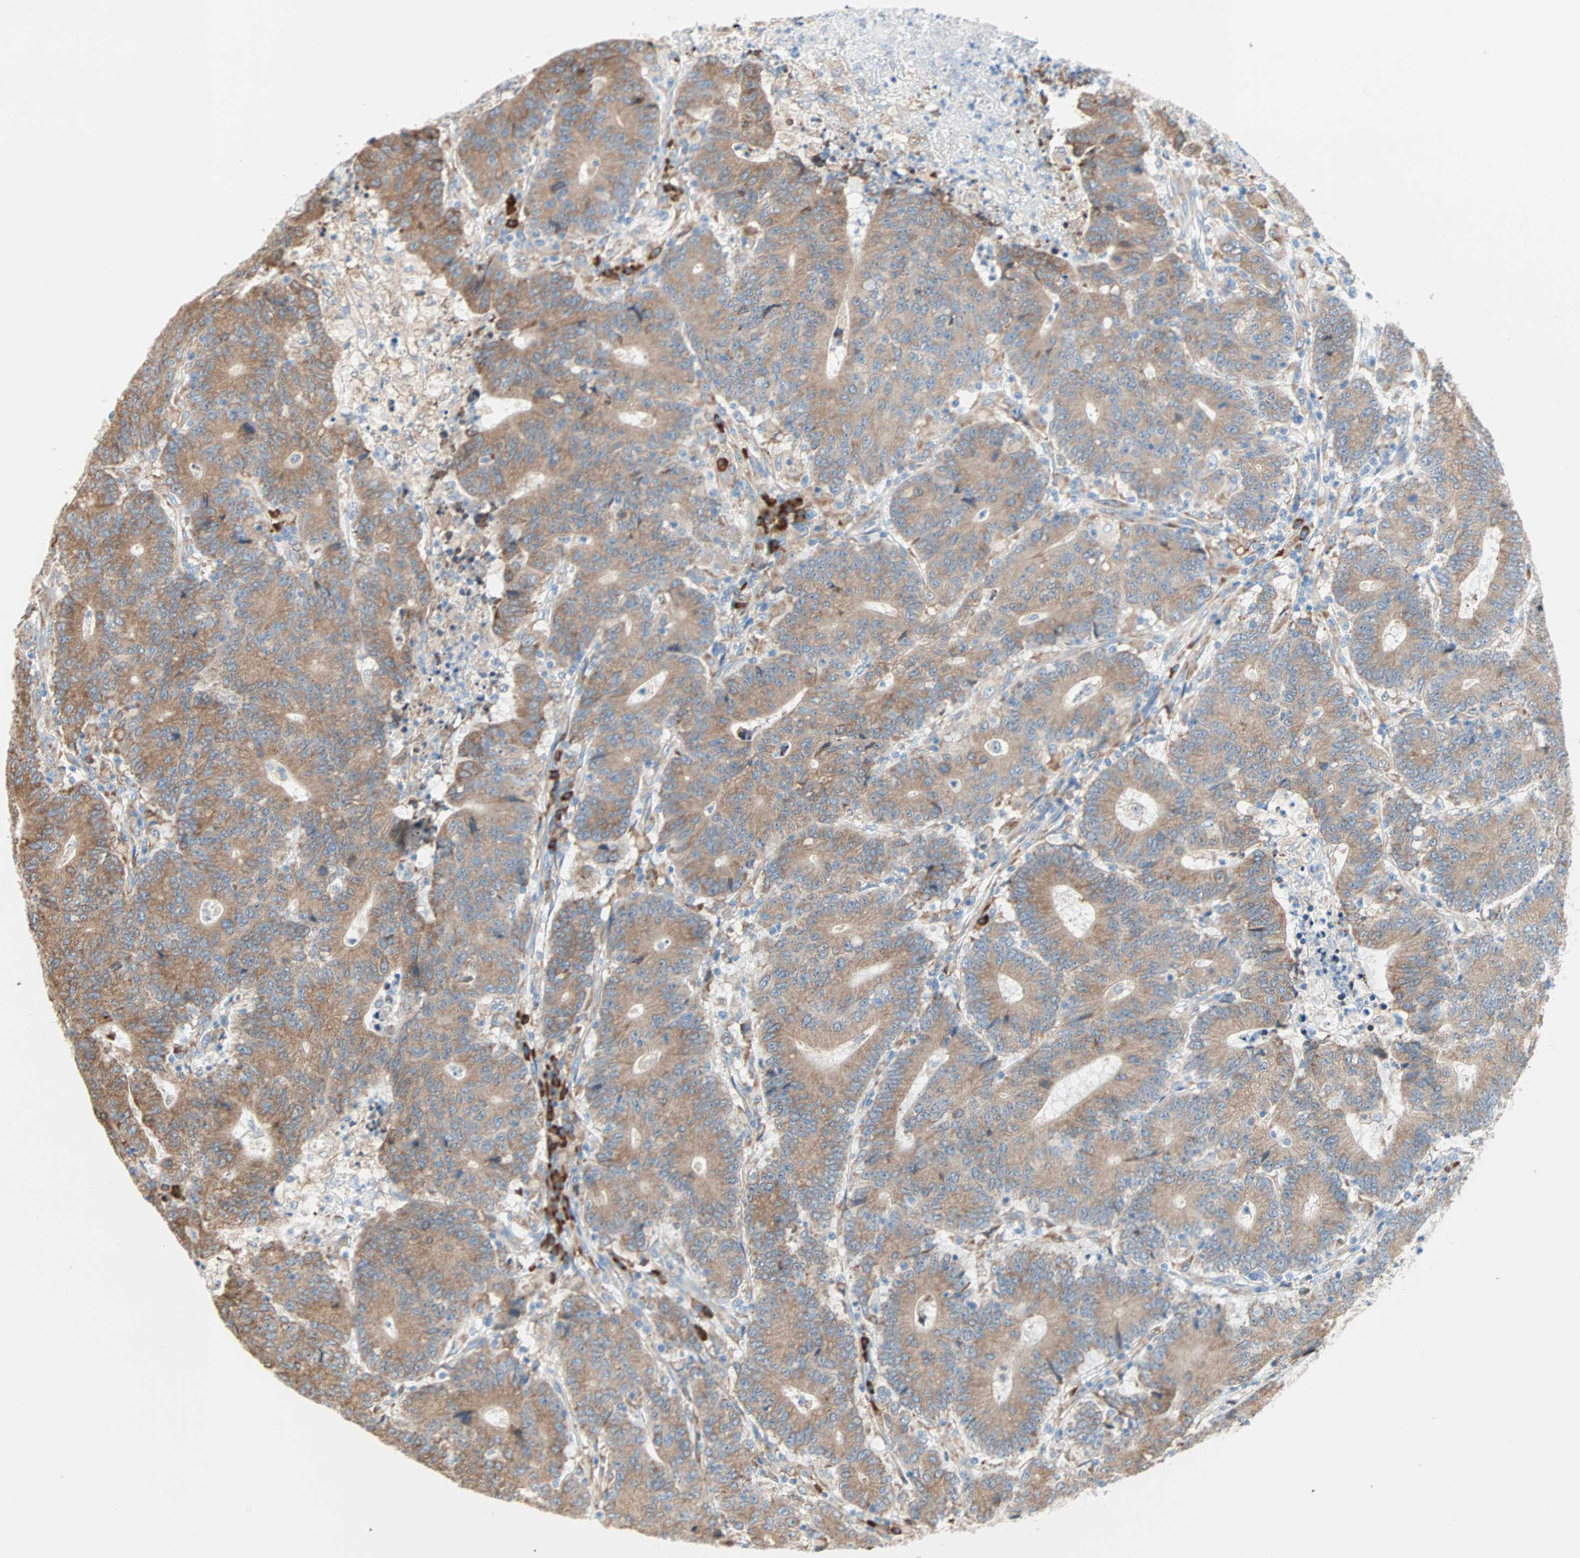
{"staining": {"intensity": "moderate", "quantity": ">75%", "location": "cytoplasmic/membranous"}, "tissue": "colorectal cancer", "cell_type": "Tumor cells", "image_type": "cancer", "snomed": [{"axis": "morphology", "description": "Normal tissue, NOS"}, {"axis": "morphology", "description": "Adenocarcinoma, NOS"}, {"axis": "topography", "description": "Colon"}], "caption": "Adenocarcinoma (colorectal) stained with a protein marker demonstrates moderate staining in tumor cells.", "gene": "PLCXD1", "patient": {"sex": "female", "age": 75}}